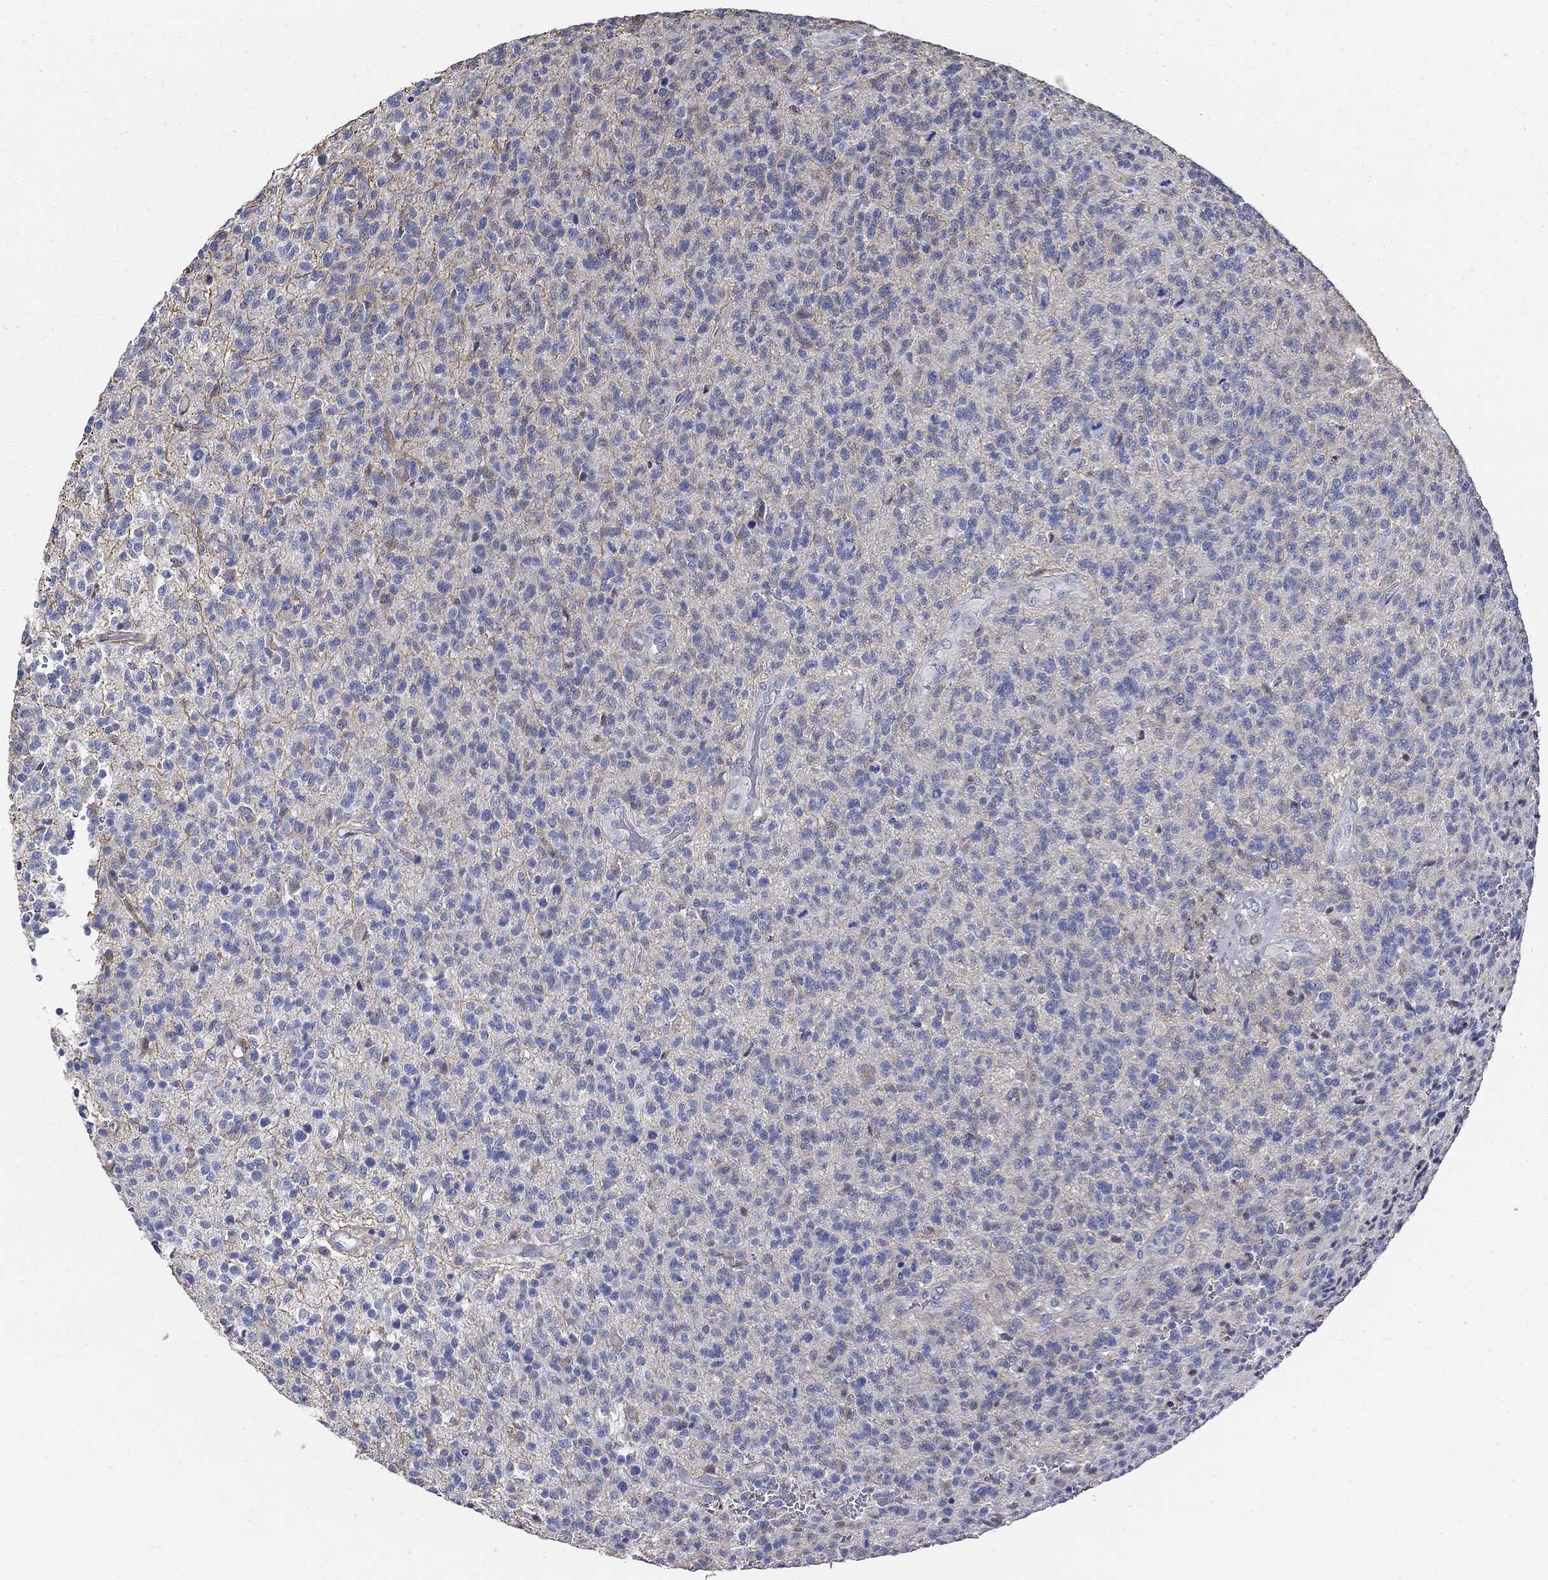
{"staining": {"intensity": "negative", "quantity": "none", "location": "none"}, "tissue": "glioma", "cell_type": "Tumor cells", "image_type": "cancer", "snomed": [{"axis": "morphology", "description": "Glioma, malignant, High grade"}, {"axis": "topography", "description": "Brain"}], "caption": "Tumor cells show no significant staining in glioma.", "gene": "TGFBI", "patient": {"sex": "male", "age": 56}}